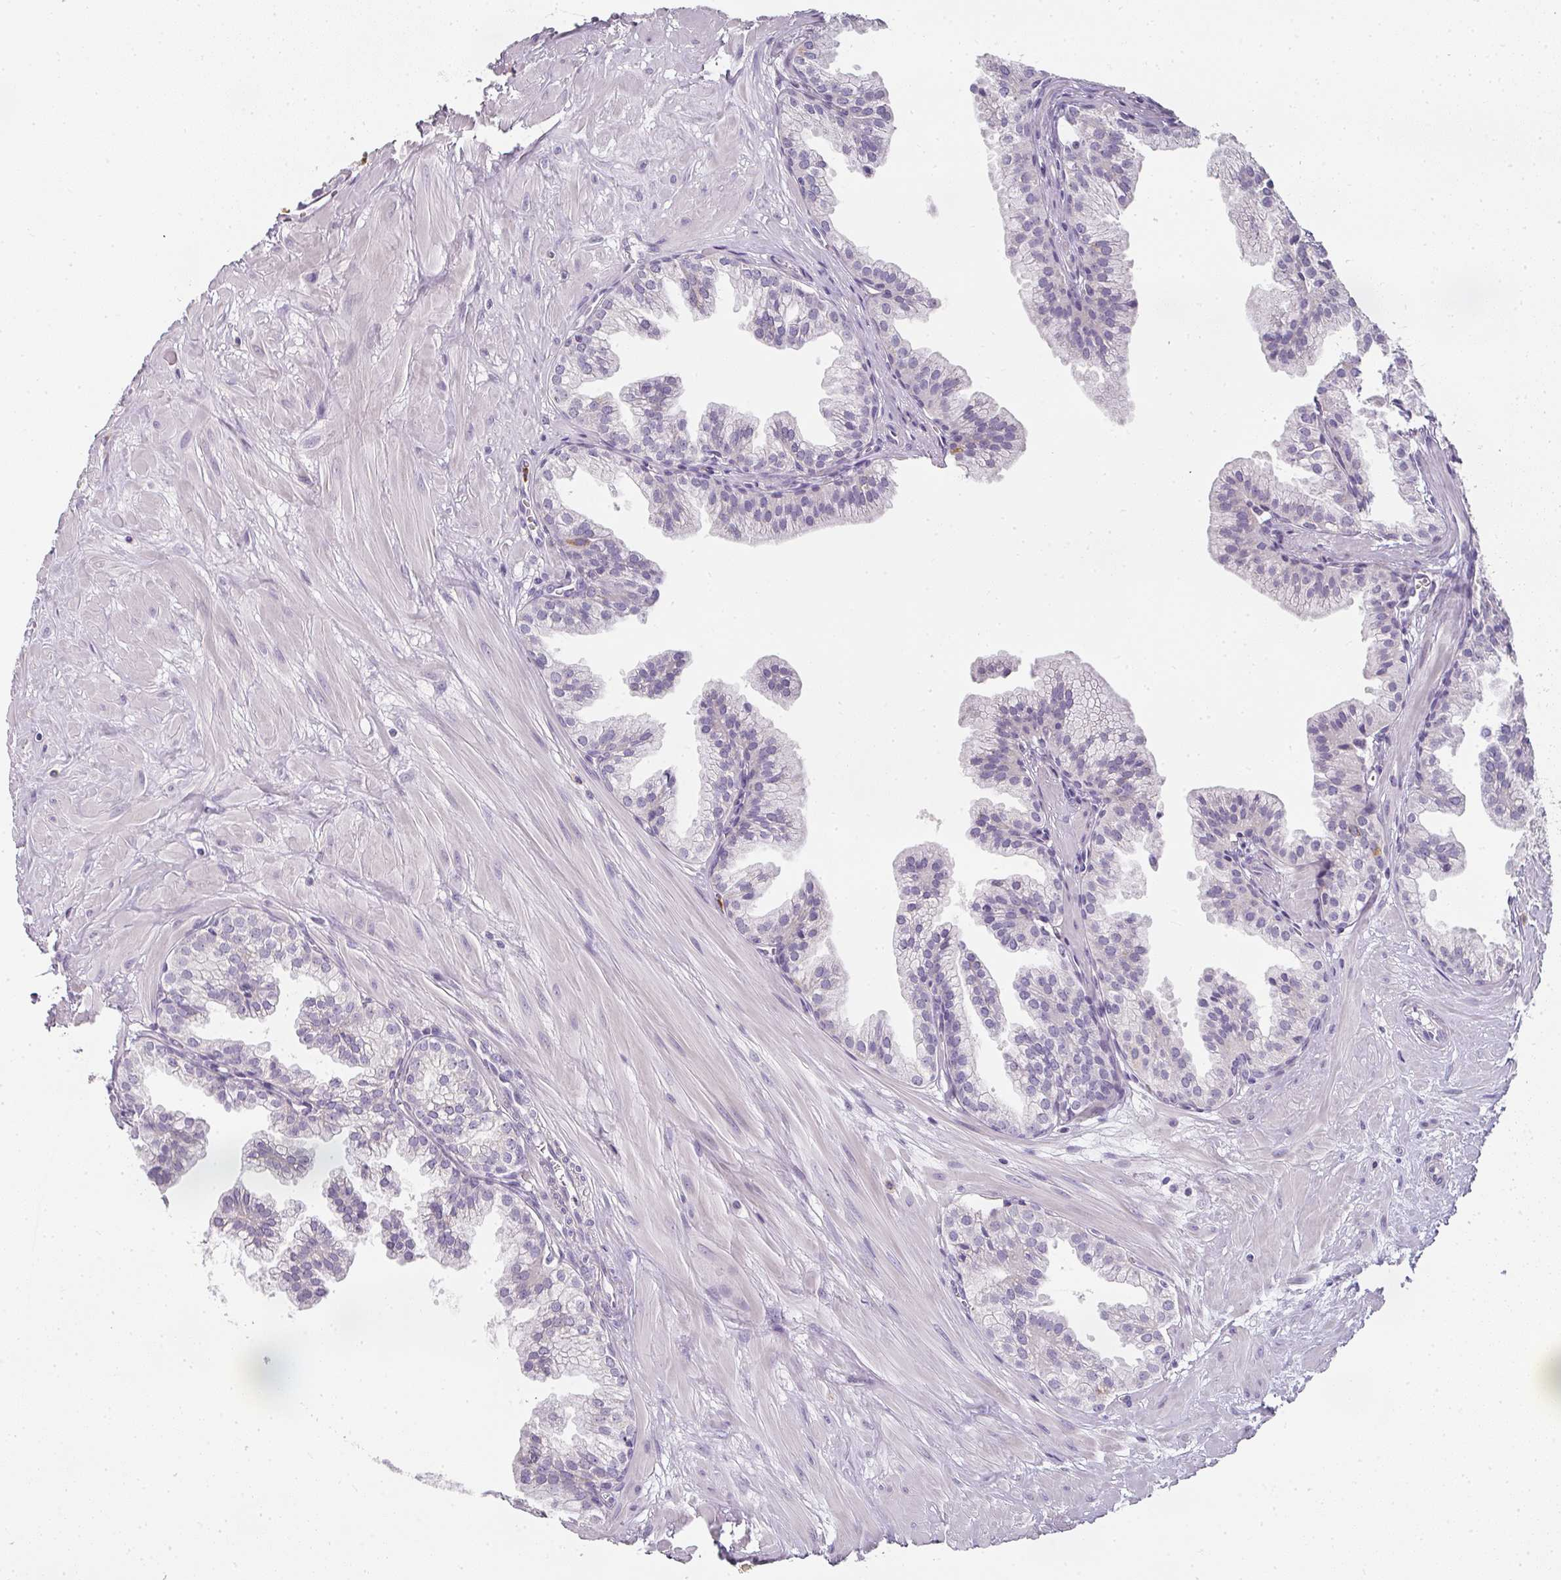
{"staining": {"intensity": "moderate", "quantity": "<25%", "location": "cytoplasmic/membranous"}, "tissue": "prostate", "cell_type": "Glandular cells", "image_type": "normal", "snomed": [{"axis": "morphology", "description": "Normal tissue, NOS"}, {"axis": "topography", "description": "Prostate"}, {"axis": "topography", "description": "Peripheral nerve tissue"}], "caption": "Protein staining reveals moderate cytoplasmic/membranous positivity in approximately <25% of glandular cells in unremarkable prostate. (Brightfield microscopy of DAB IHC at high magnification).", "gene": "CAMP", "patient": {"sex": "male", "age": 55}}